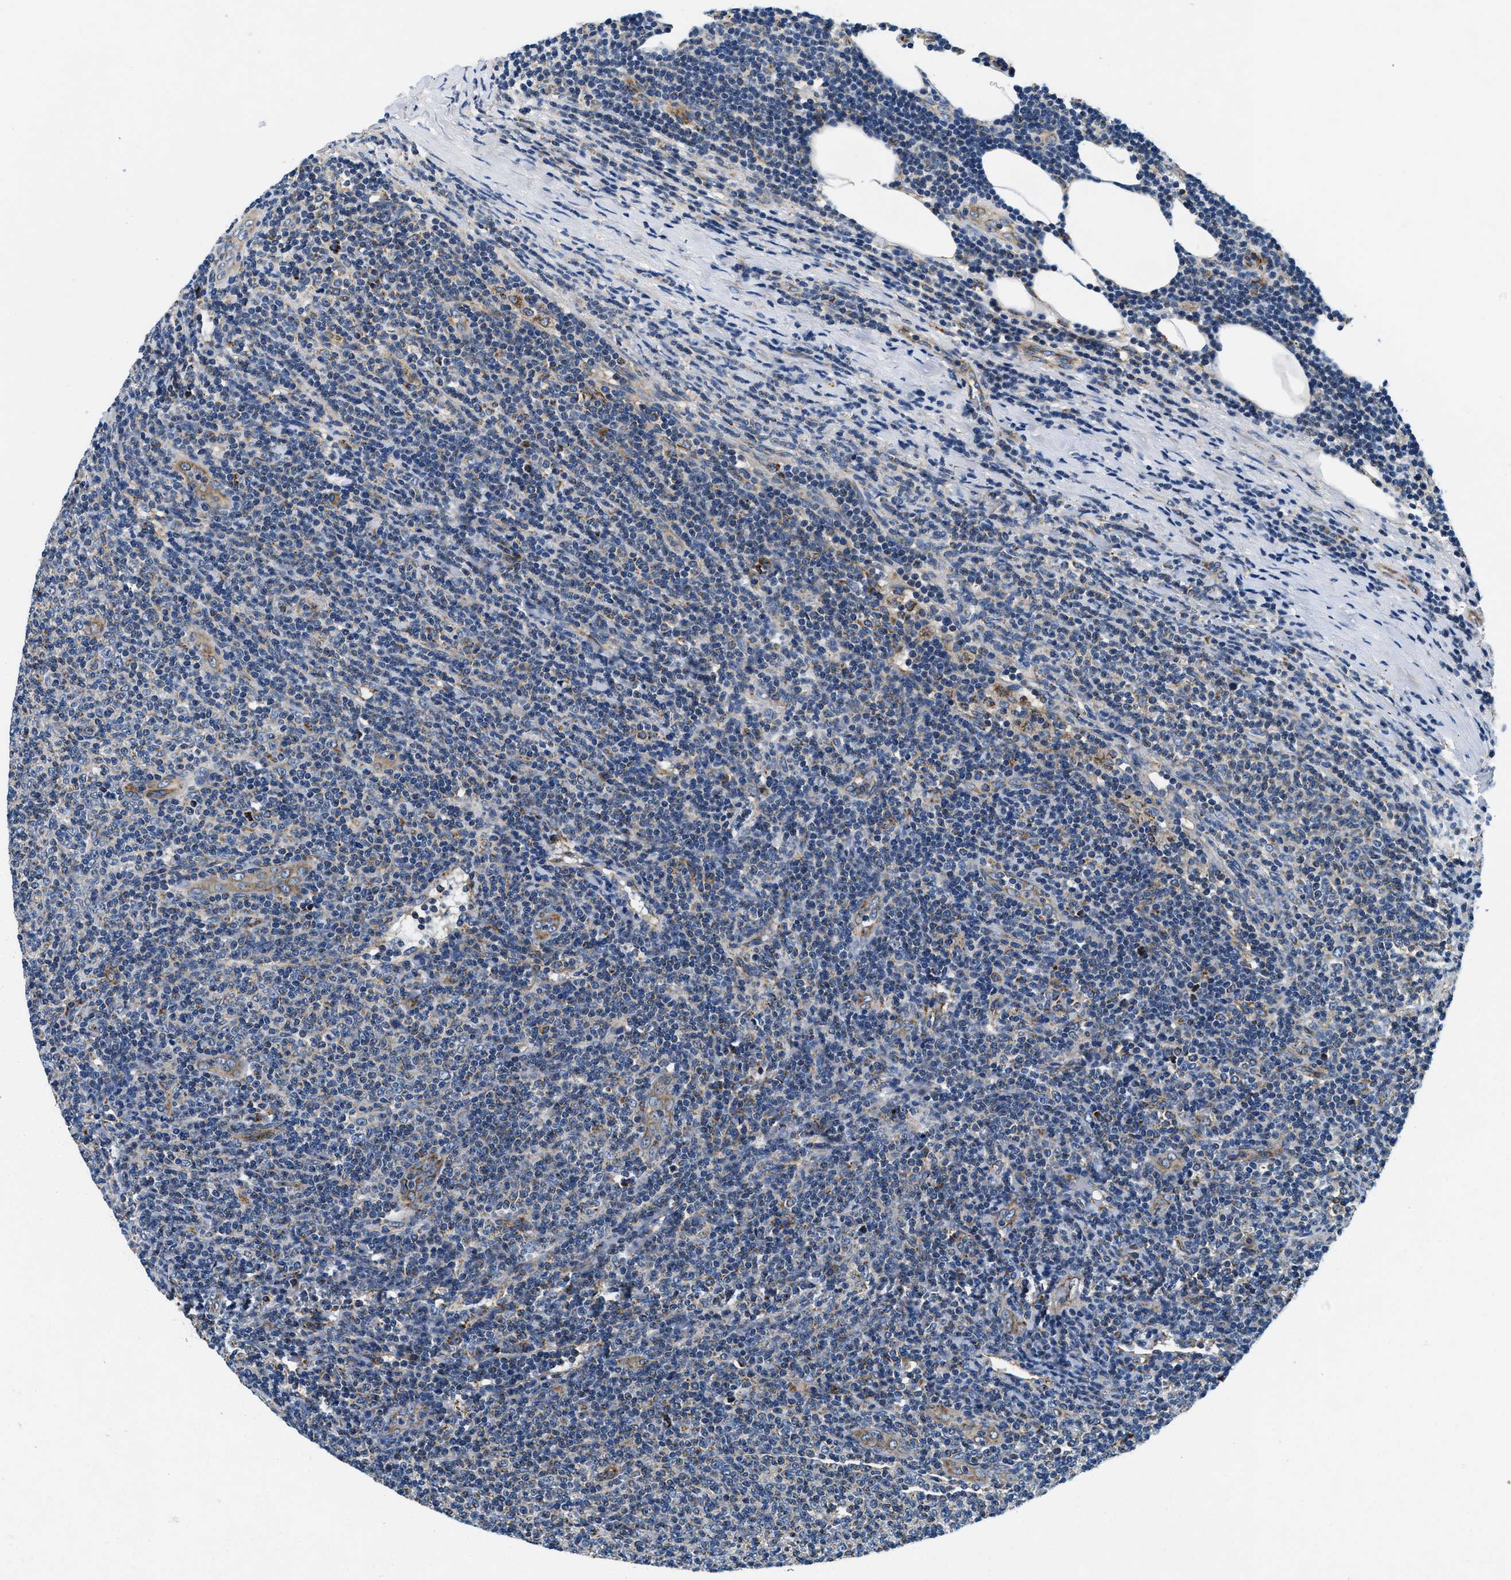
{"staining": {"intensity": "weak", "quantity": "<25%", "location": "cytoplasmic/membranous"}, "tissue": "lymphoma", "cell_type": "Tumor cells", "image_type": "cancer", "snomed": [{"axis": "morphology", "description": "Malignant lymphoma, non-Hodgkin's type, Low grade"}, {"axis": "topography", "description": "Lymph node"}], "caption": "Tumor cells are negative for protein expression in human low-grade malignant lymphoma, non-Hodgkin's type.", "gene": "SAMD4B", "patient": {"sex": "male", "age": 66}}